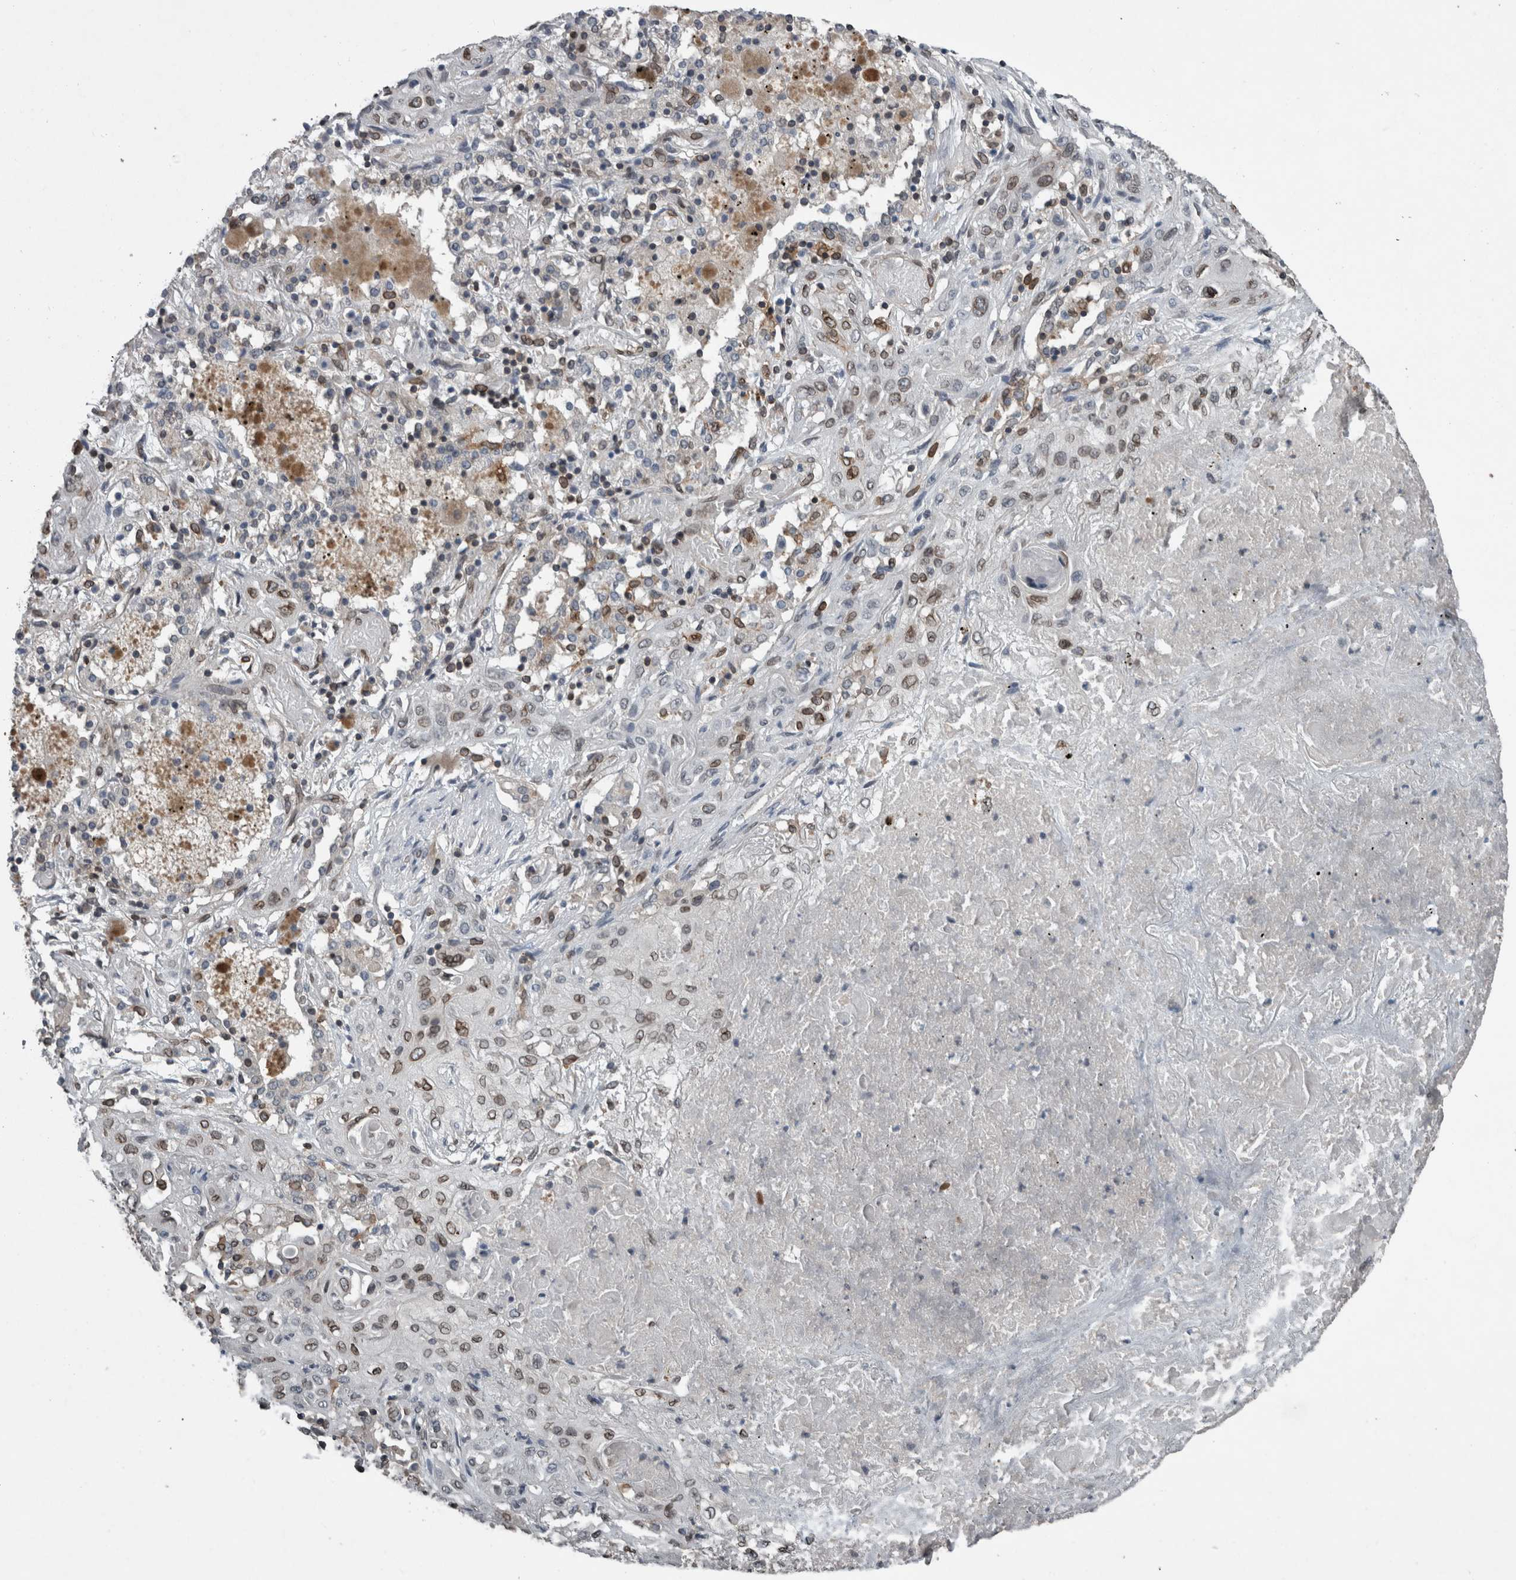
{"staining": {"intensity": "moderate", "quantity": ">75%", "location": "cytoplasmic/membranous,nuclear"}, "tissue": "lung cancer", "cell_type": "Tumor cells", "image_type": "cancer", "snomed": [{"axis": "morphology", "description": "Squamous cell carcinoma, NOS"}, {"axis": "topography", "description": "Lung"}], "caption": "The histopathology image exhibits staining of lung squamous cell carcinoma, revealing moderate cytoplasmic/membranous and nuclear protein staining (brown color) within tumor cells.", "gene": "RANBP2", "patient": {"sex": "female", "age": 47}}